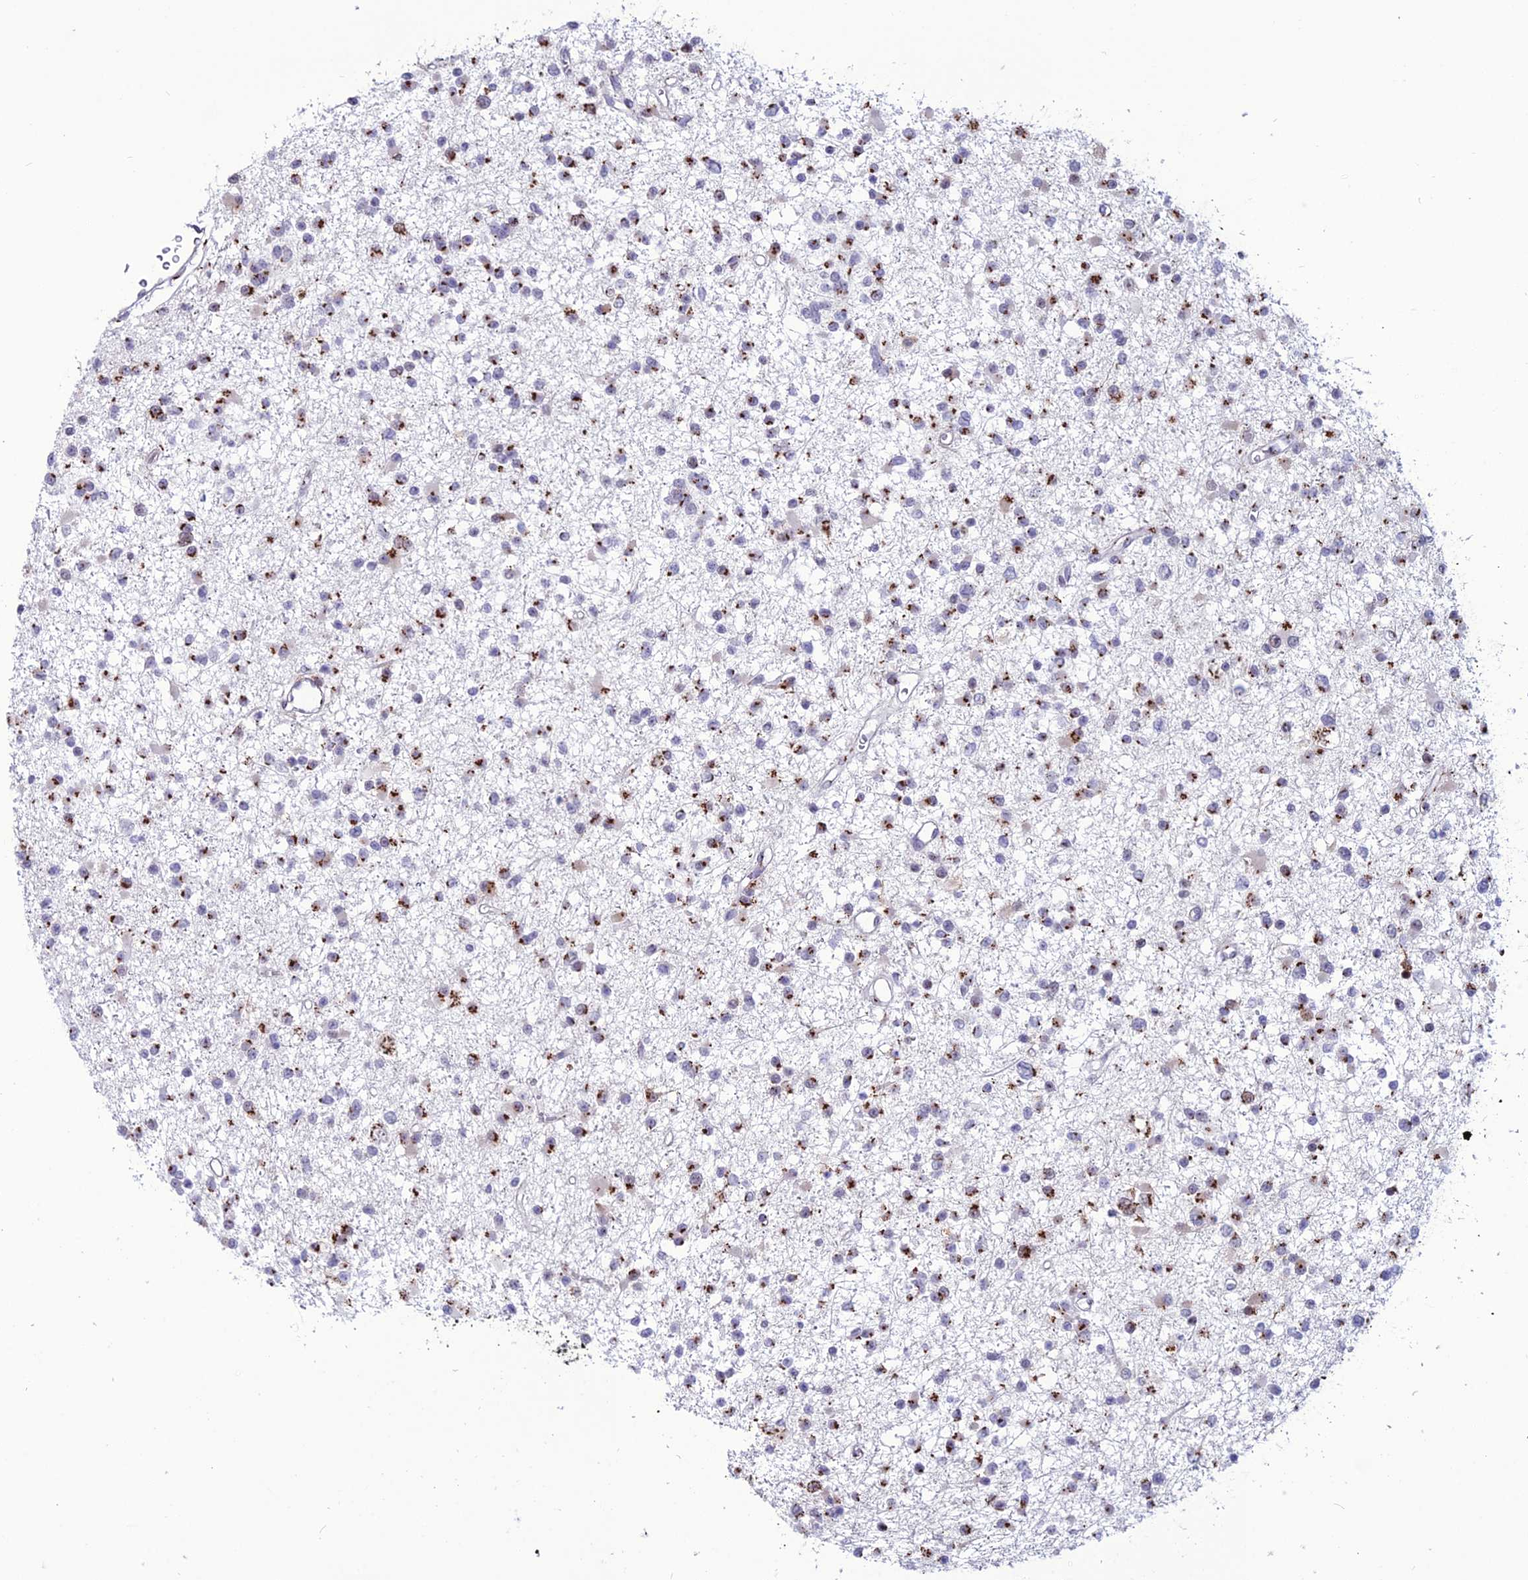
{"staining": {"intensity": "strong", "quantity": "25%-75%", "location": "cytoplasmic/membranous"}, "tissue": "glioma", "cell_type": "Tumor cells", "image_type": "cancer", "snomed": [{"axis": "morphology", "description": "Glioma, malignant, Low grade"}, {"axis": "topography", "description": "Brain"}], "caption": "A histopathology image showing strong cytoplasmic/membranous expression in about 25%-75% of tumor cells in glioma, as visualized by brown immunohistochemical staining.", "gene": "PLEKHA4", "patient": {"sex": "female", "age": 22}}